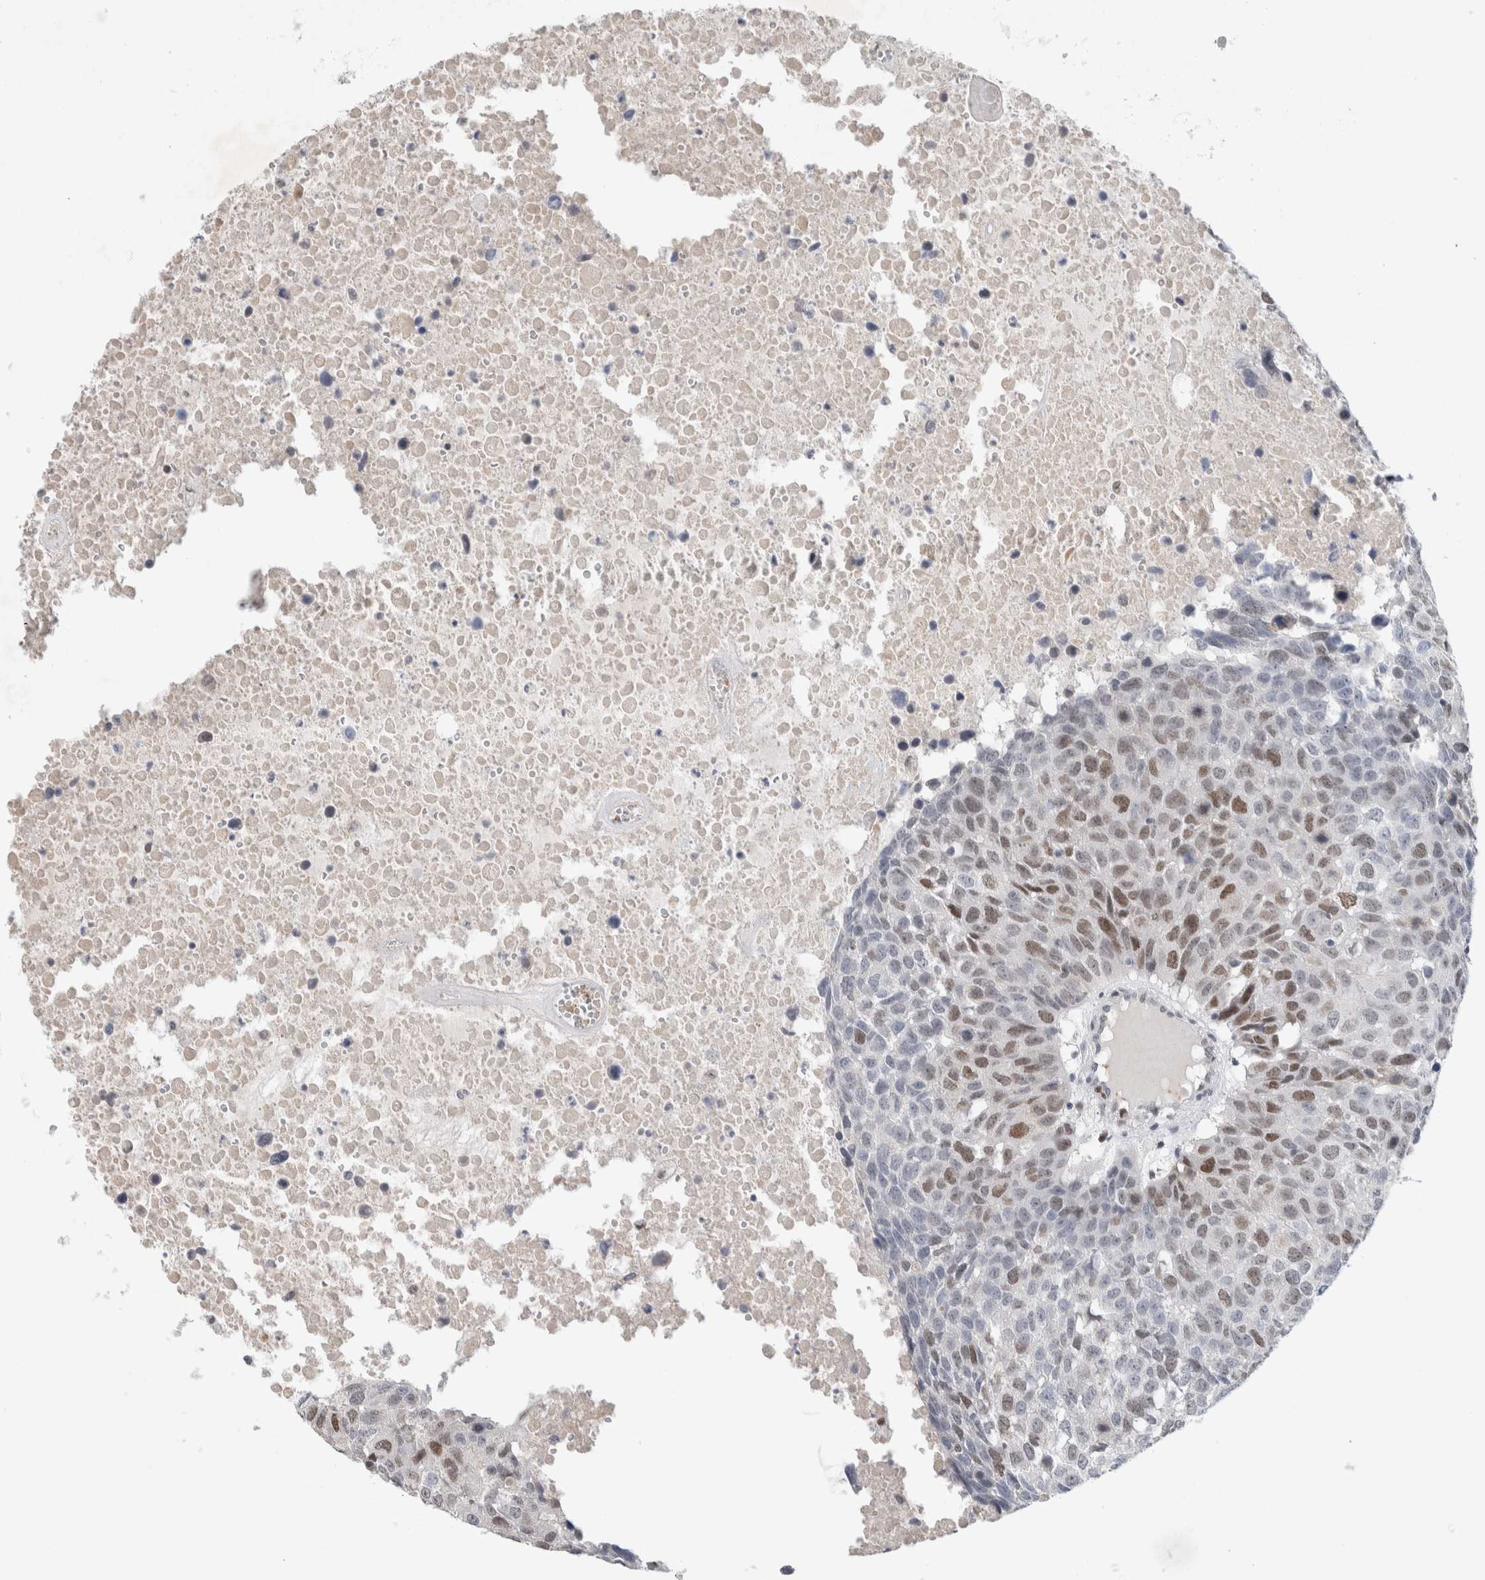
{"staining": {"intensity": "moderate", "quantity": "<25%", "location": "nuclear"}, "tissue": "head and neck cancer", "cell_type": "Tumor cells", "image_type": "cancer", "snomed": [{"axis": "morphology", "description": "Squamous cell carcinoma, NOS"}, {"axis": "topography", "description": "Head-Neck"}], "caption": "Protein expression analysis of head and neck cancer (squamous cell carcinoma) reveals moderate nuclear staining in about <25% of tumor cells.", "gene": "KNL1", "patient": {"sex": "male", "age": 66}}